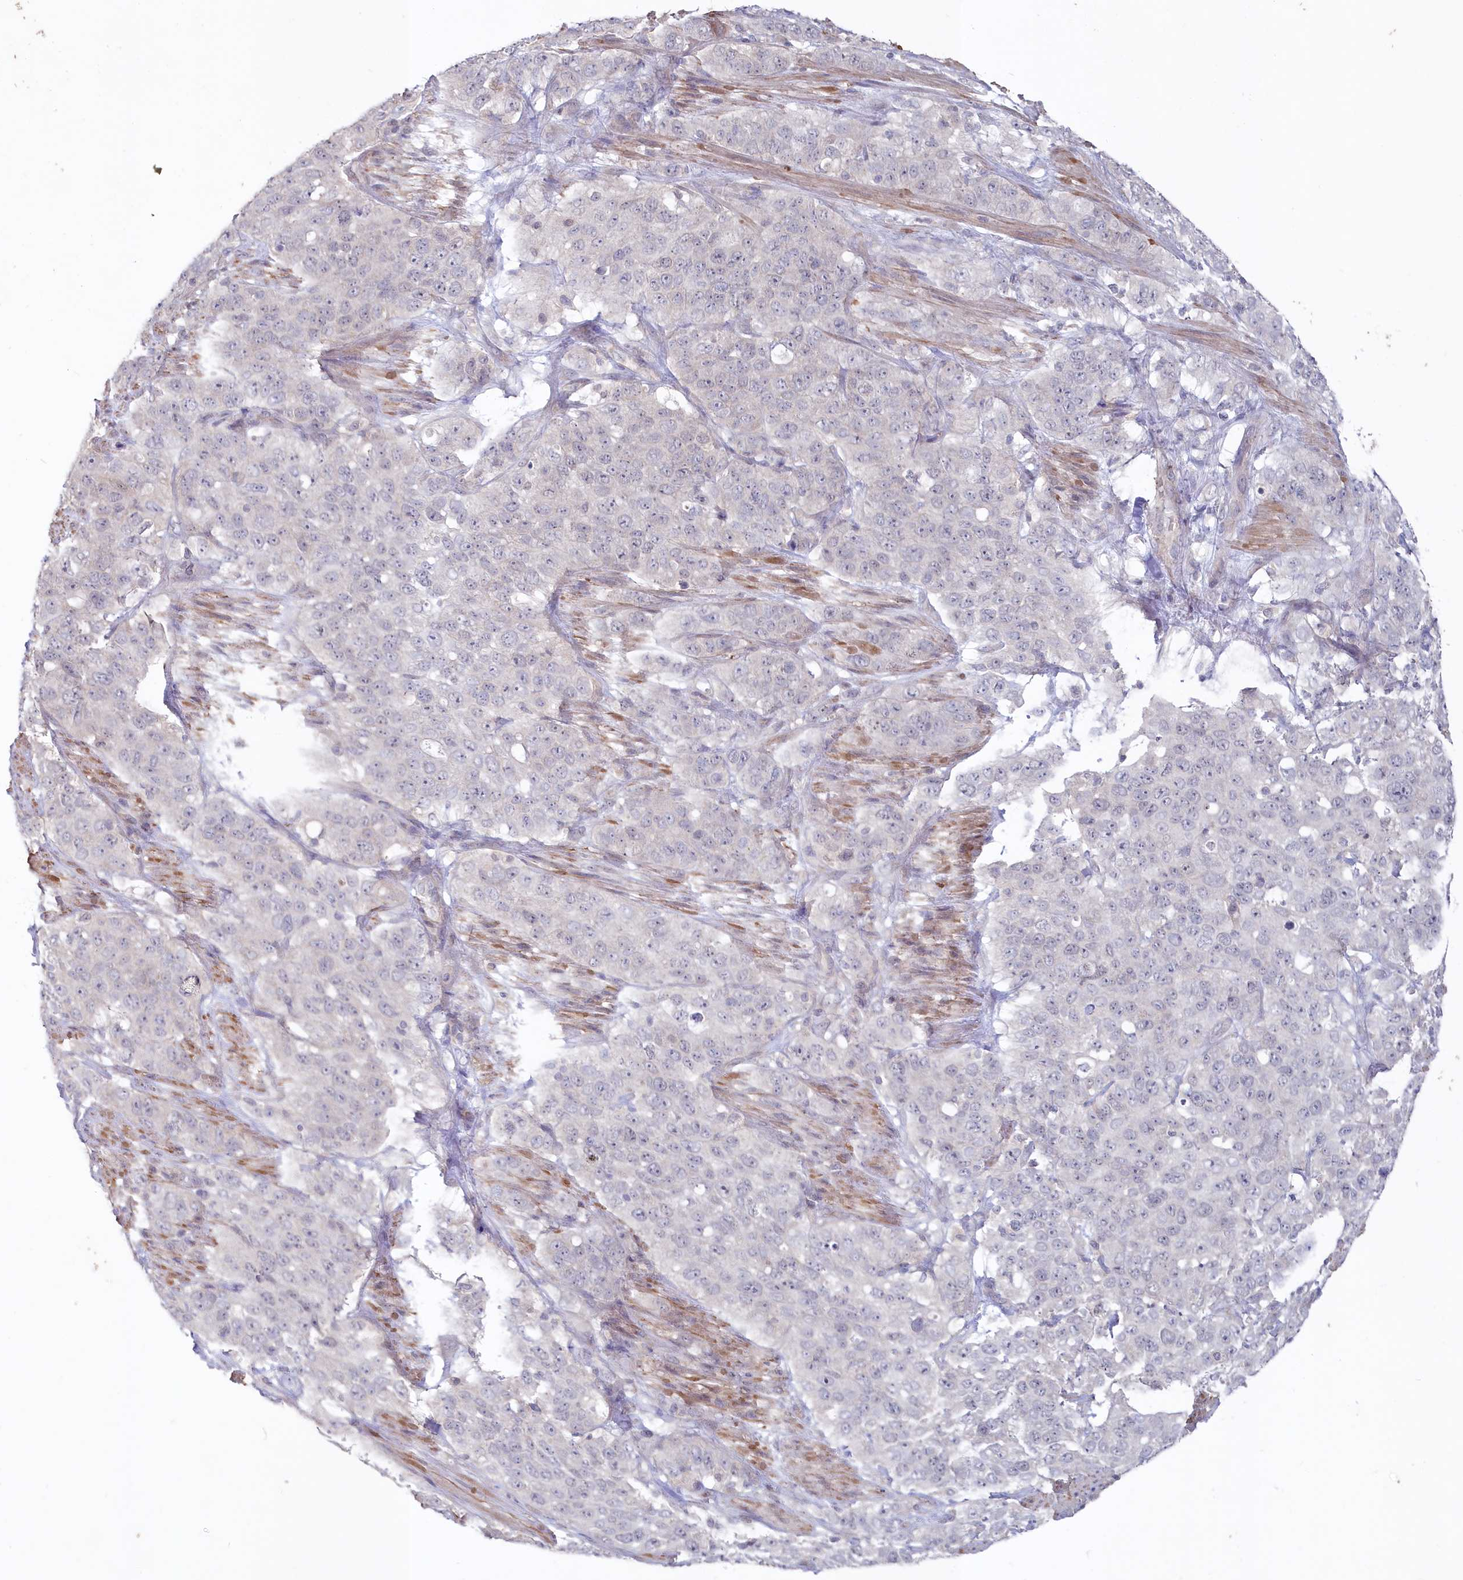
{"staining": {"intensity": "negative", "quantity": "none", "location": "none"}, "tissue": "stomach cancer", "cell_type": "Tumor cells", "image_type": "cancer", "snomed": [{"axis": "morphology", "description": "Adenocarcinoma, NOS"}, {"axis": "topography", "description": "Stomach"}], "caption": "Protein analysis of adenocarcinoma (stomach) displays no significant positivity in tumor cells.", "gene": "AAMDC", "patient": {"sex": "male", "age": 48}}